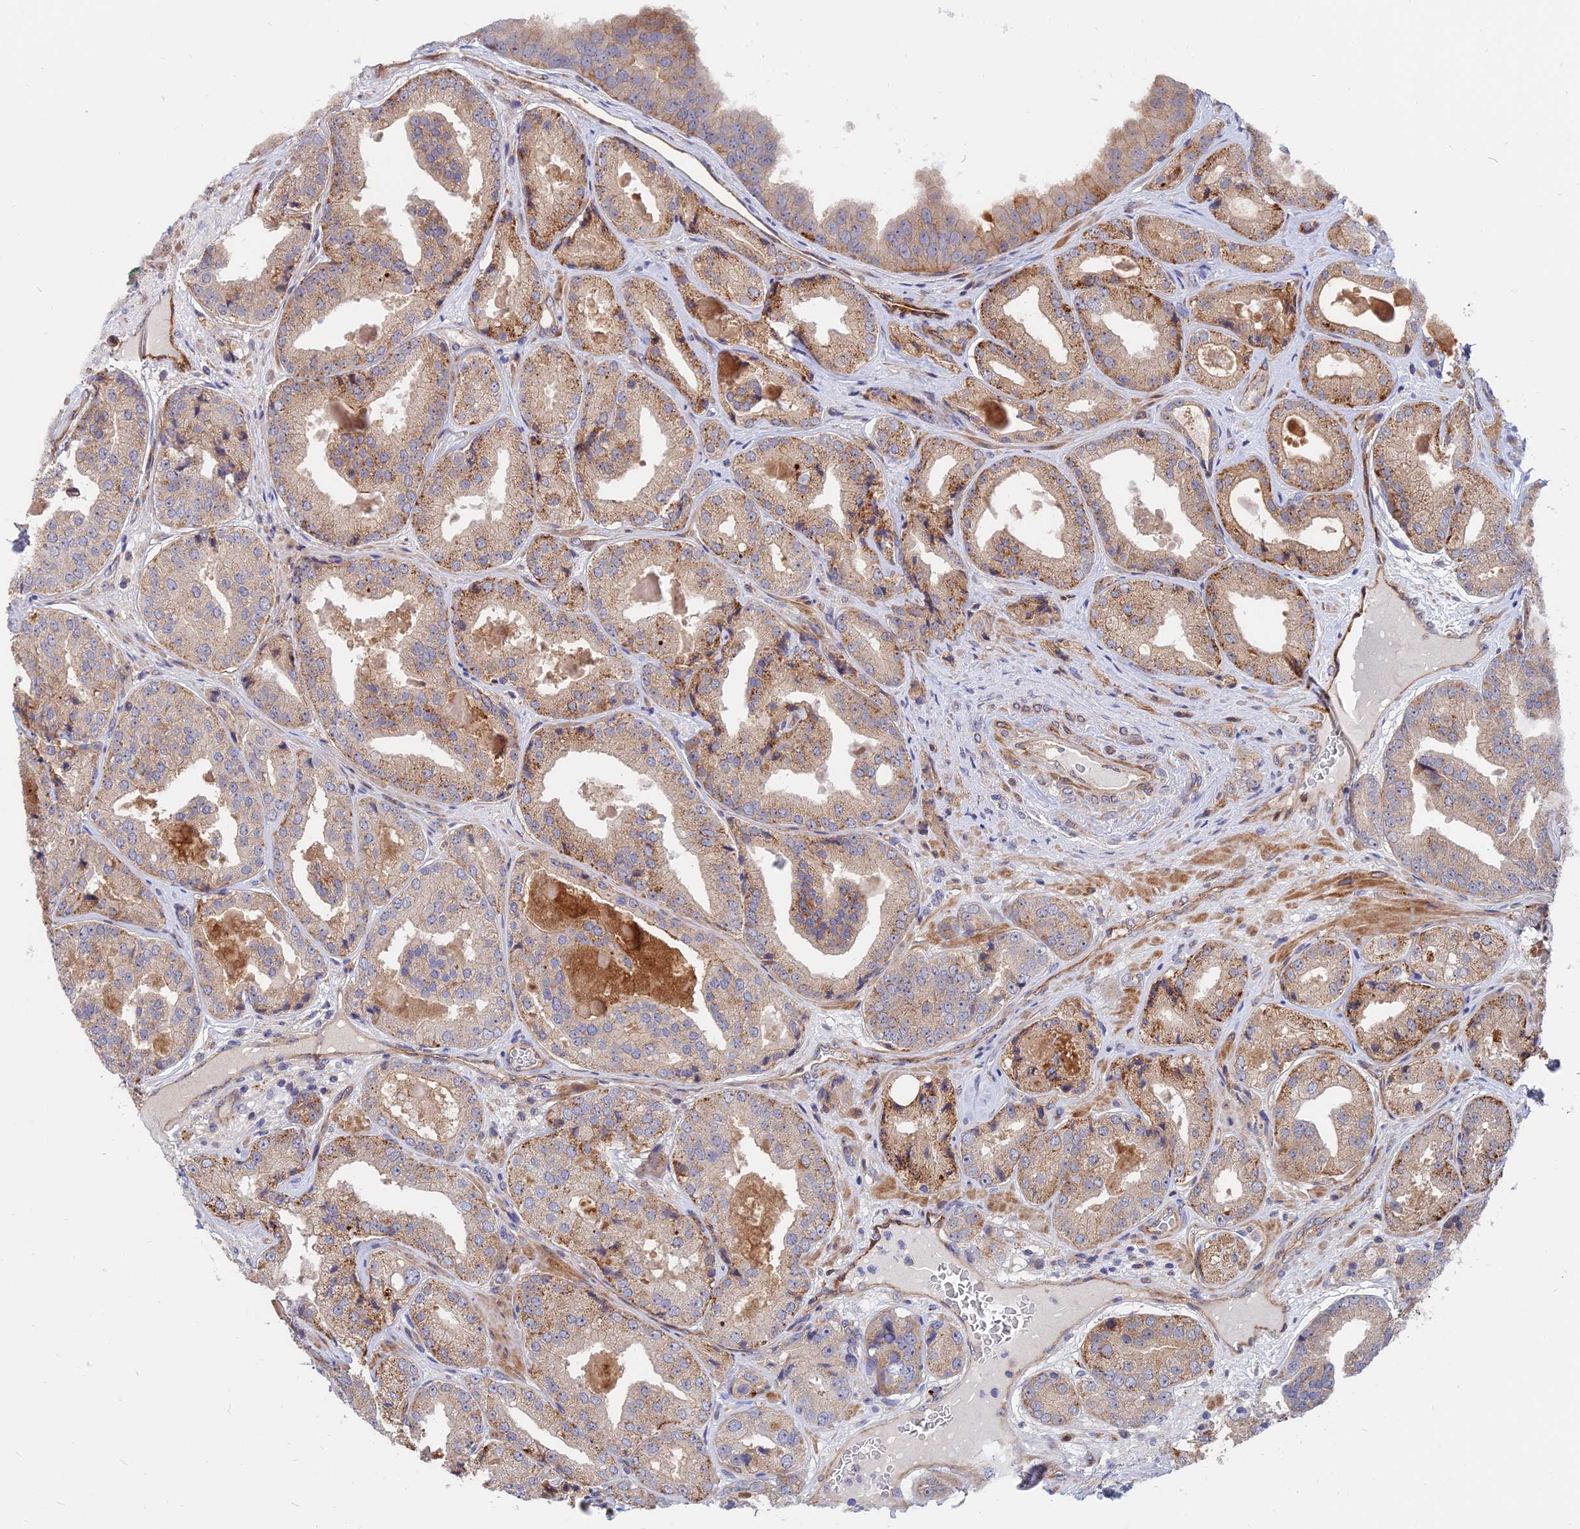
{"staining": {"intensity": "moderate", "quantity": "25%-75%", "location": "cytoplasmic/membranous"}, "tissue": "prostate cancer", "cell_type": "Tumor cells", "image_type": "cancer", "snomed": [{"axis": "morphology", "description": "Adenocarcinoma, High grade"}, {"axis": "topography", "description": "Prostate"}], "caption": "Moderate cytoplasmic/membranous positivity is seen in approximately 25%-75% of tumor cells in high-grade adenocarcinoma (prostate). The staining was performed using DAB (3,3'-diaminobenzidine) to visualize the protein expression in brown, while the nuclei were stained in blue with hematoxylin (Magnification: 20x).", "gene": "TRIM43B", "patient": {"sex": "male", "age": 63}}